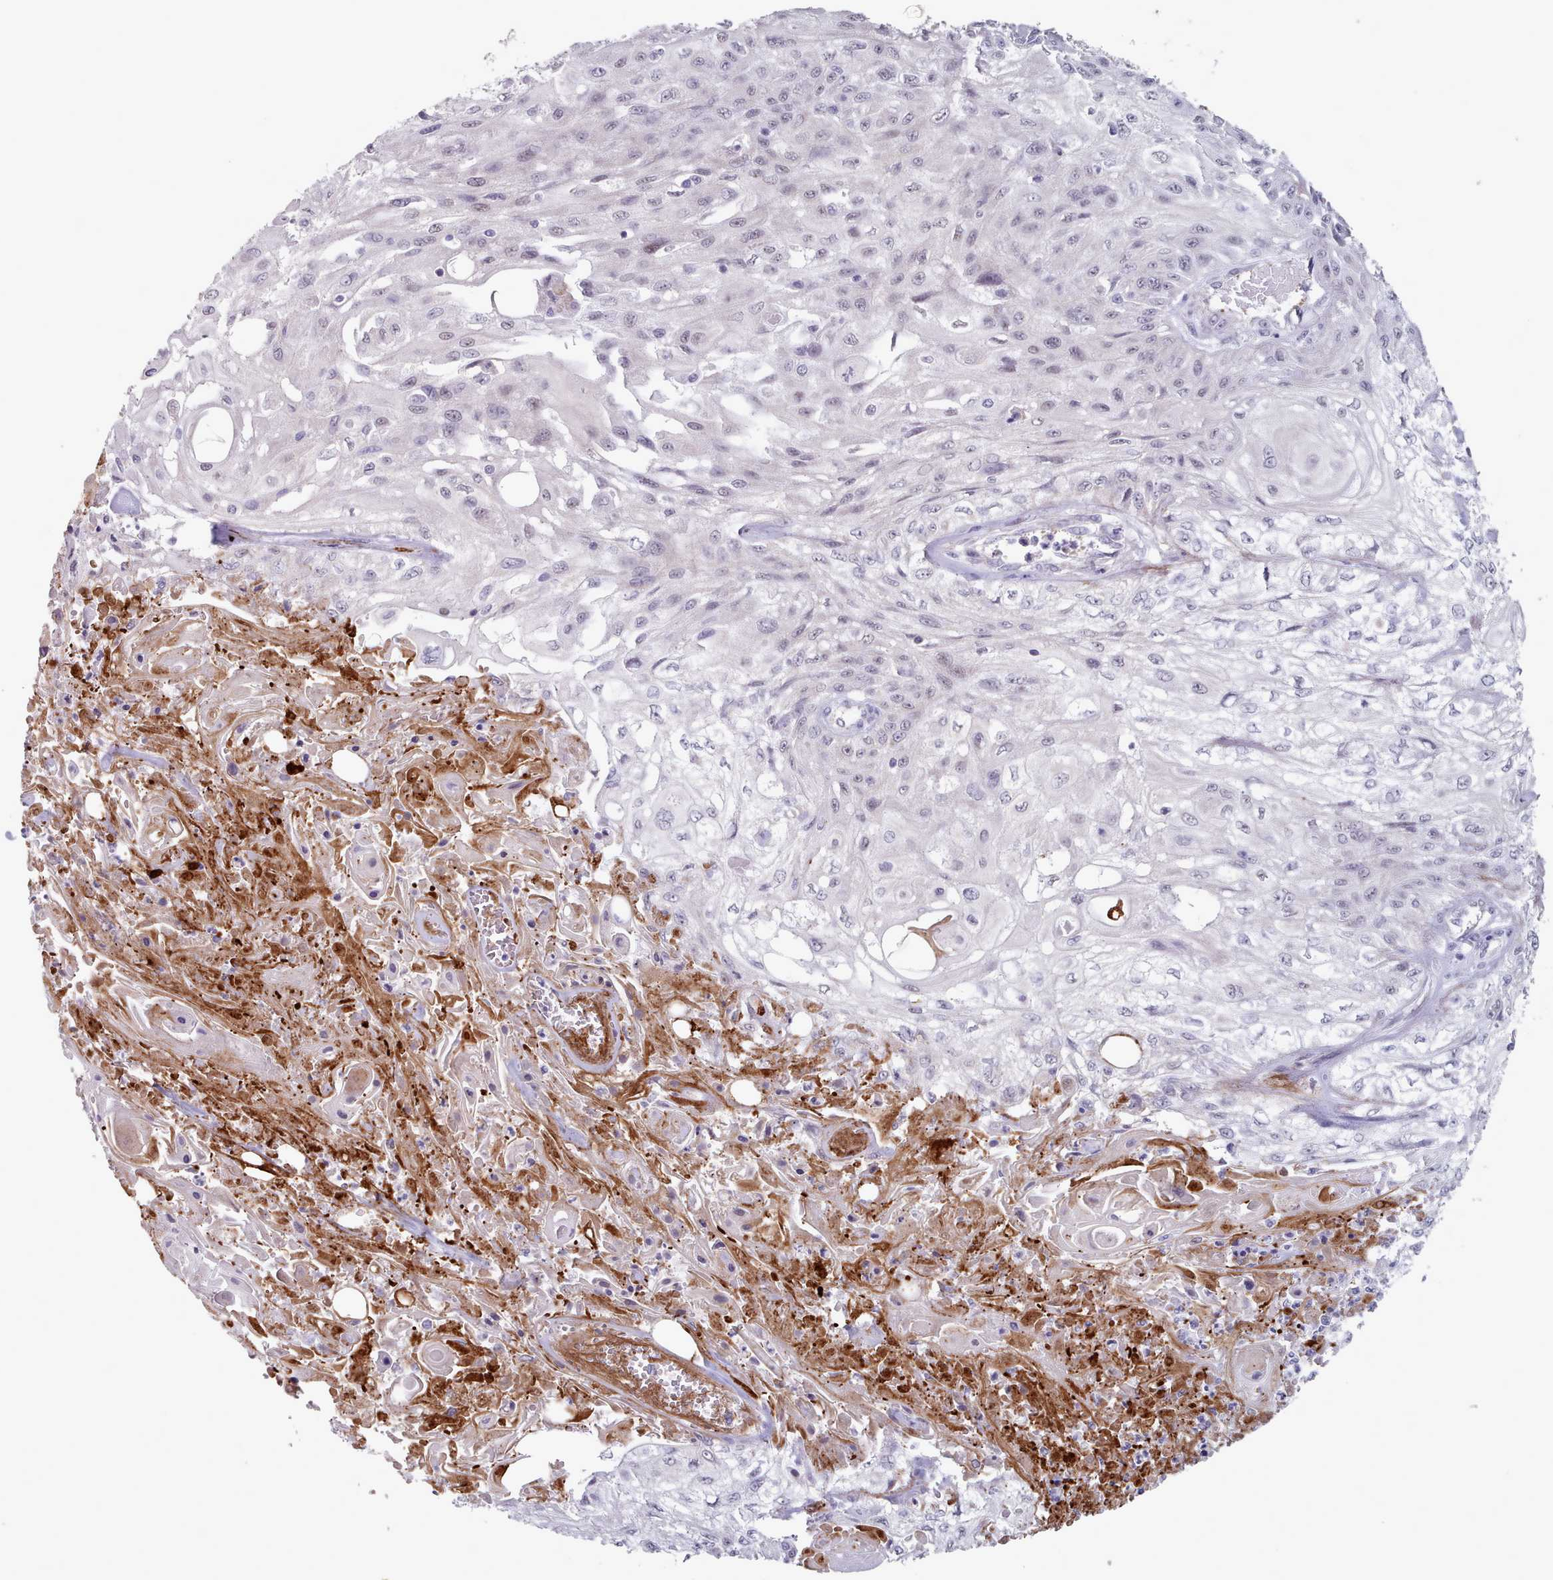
{"staining": {"intensity": "negative", "quantity": "none", "location": "none"}, "tissue": "skin cancer", "cell_type": "Tumor cells", "image_type": "cancer", "snomed": [{"axis": "morphology", "description": "Squamous cell carcinoma, NOS"}, {"axis": "morphology", "description": "Squamous cell carcinoma, metastatic, NOS"}, {"axis": "topography", "description": "Skin"}, {"axis": "topography", "description": "Lymph node"}], "caption": "Tumor cells show no significant protein positivity in skin cancer. The staining is performed using DAB brown chromogen with nuclei counter-stained in using hematoxylin.", "gene": "TRARG1", "patient": {"sex": "male", "age": 75}}